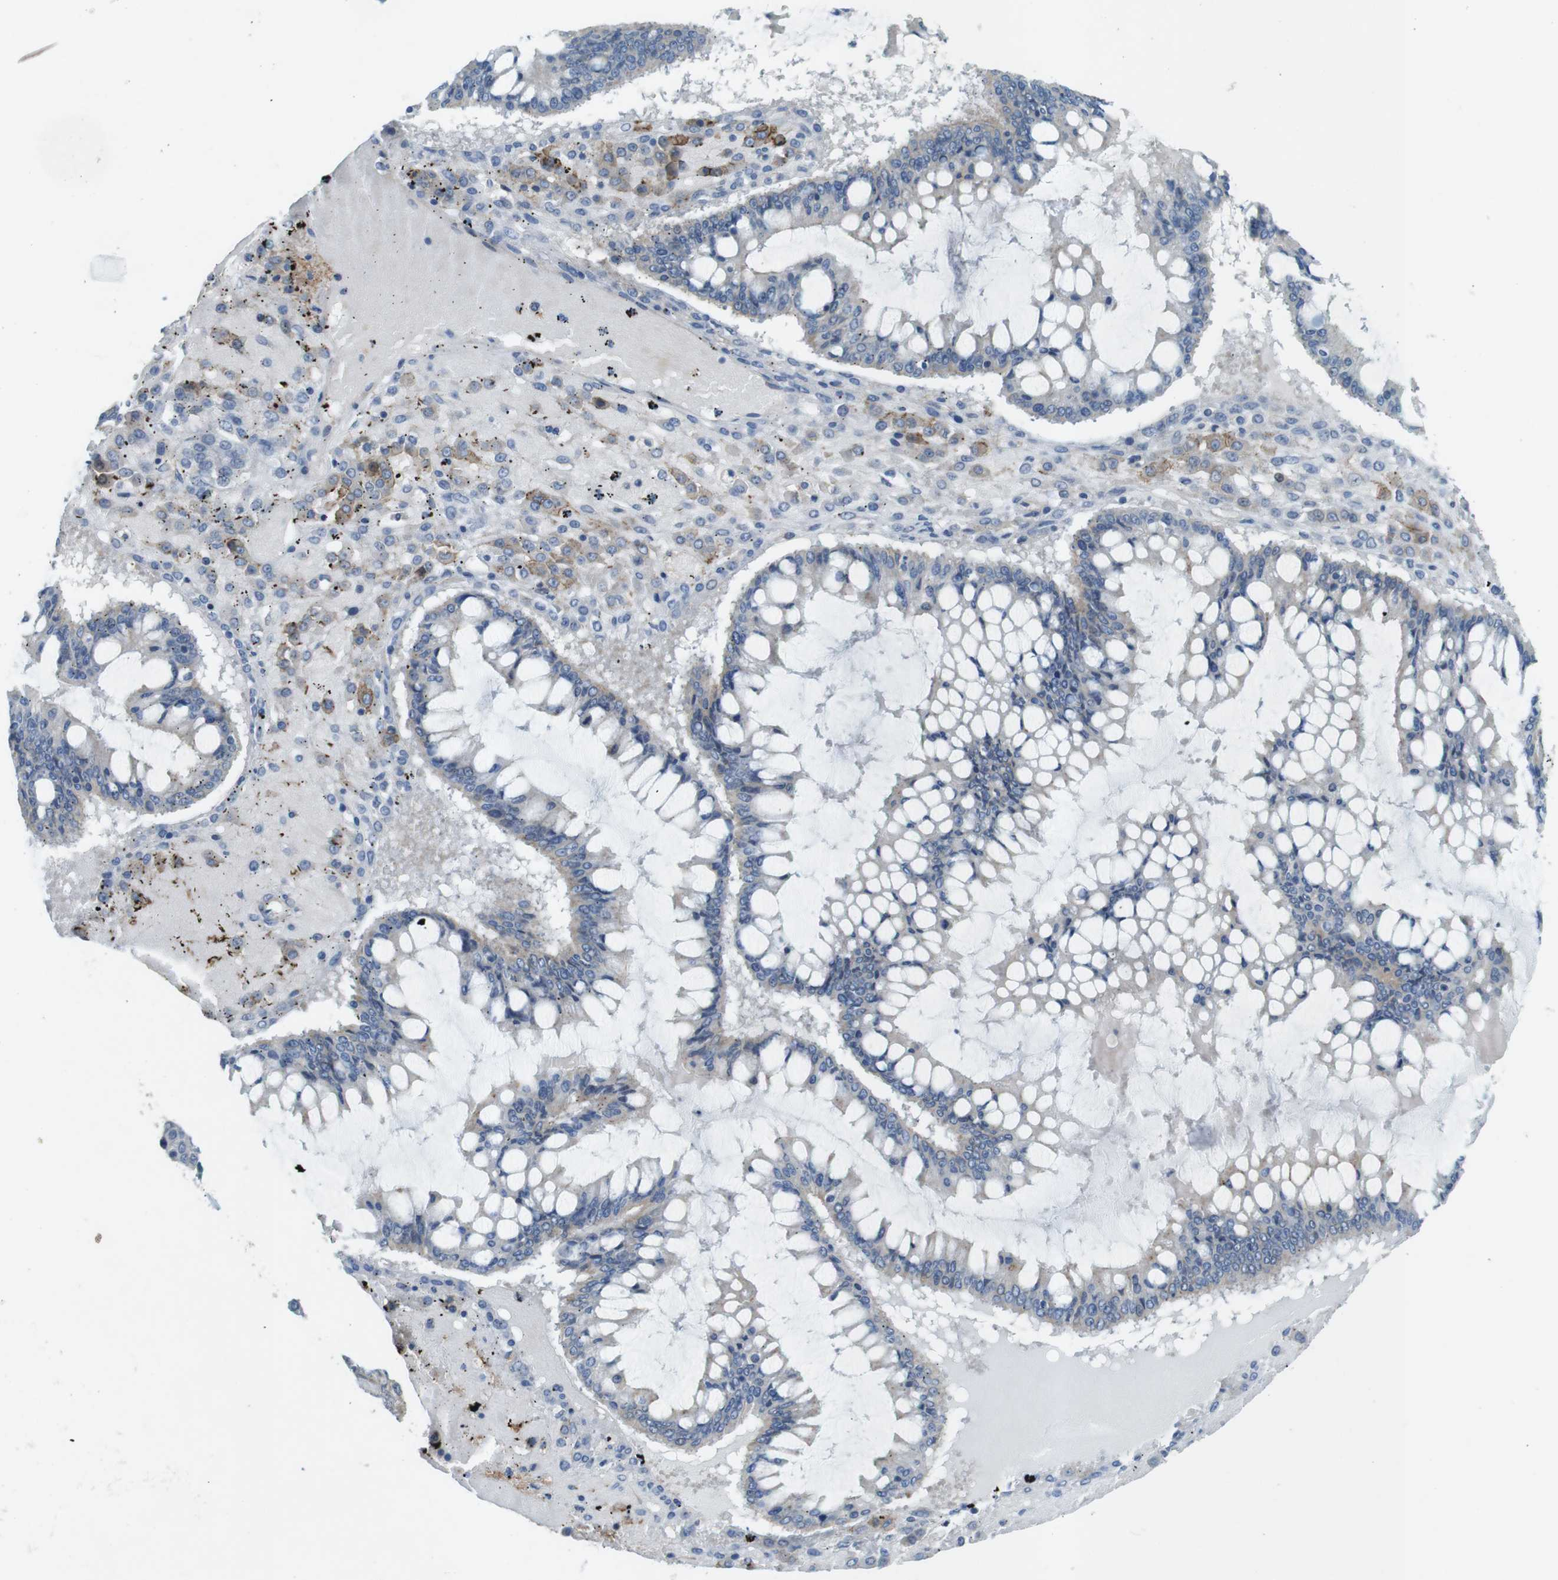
{"staining": {"intensity": "negative", "quantity": "none", "location": "none"}, "tissue": "ovarian cancer", "cell_type": "Tumor cells", "image_type": "cancer", "snomed": [{"axis": "morphology", "description": "Cystadenocarcinoma, mucinous, NOS"}, {"axis": "topography", "description": "Ovary"}], "caption": "Human ovarian cancer stained for a protein using IHC shows no staining in tumor cells.", "gene": "TYW1", "patient": {"sex": "female", "age": 73}}